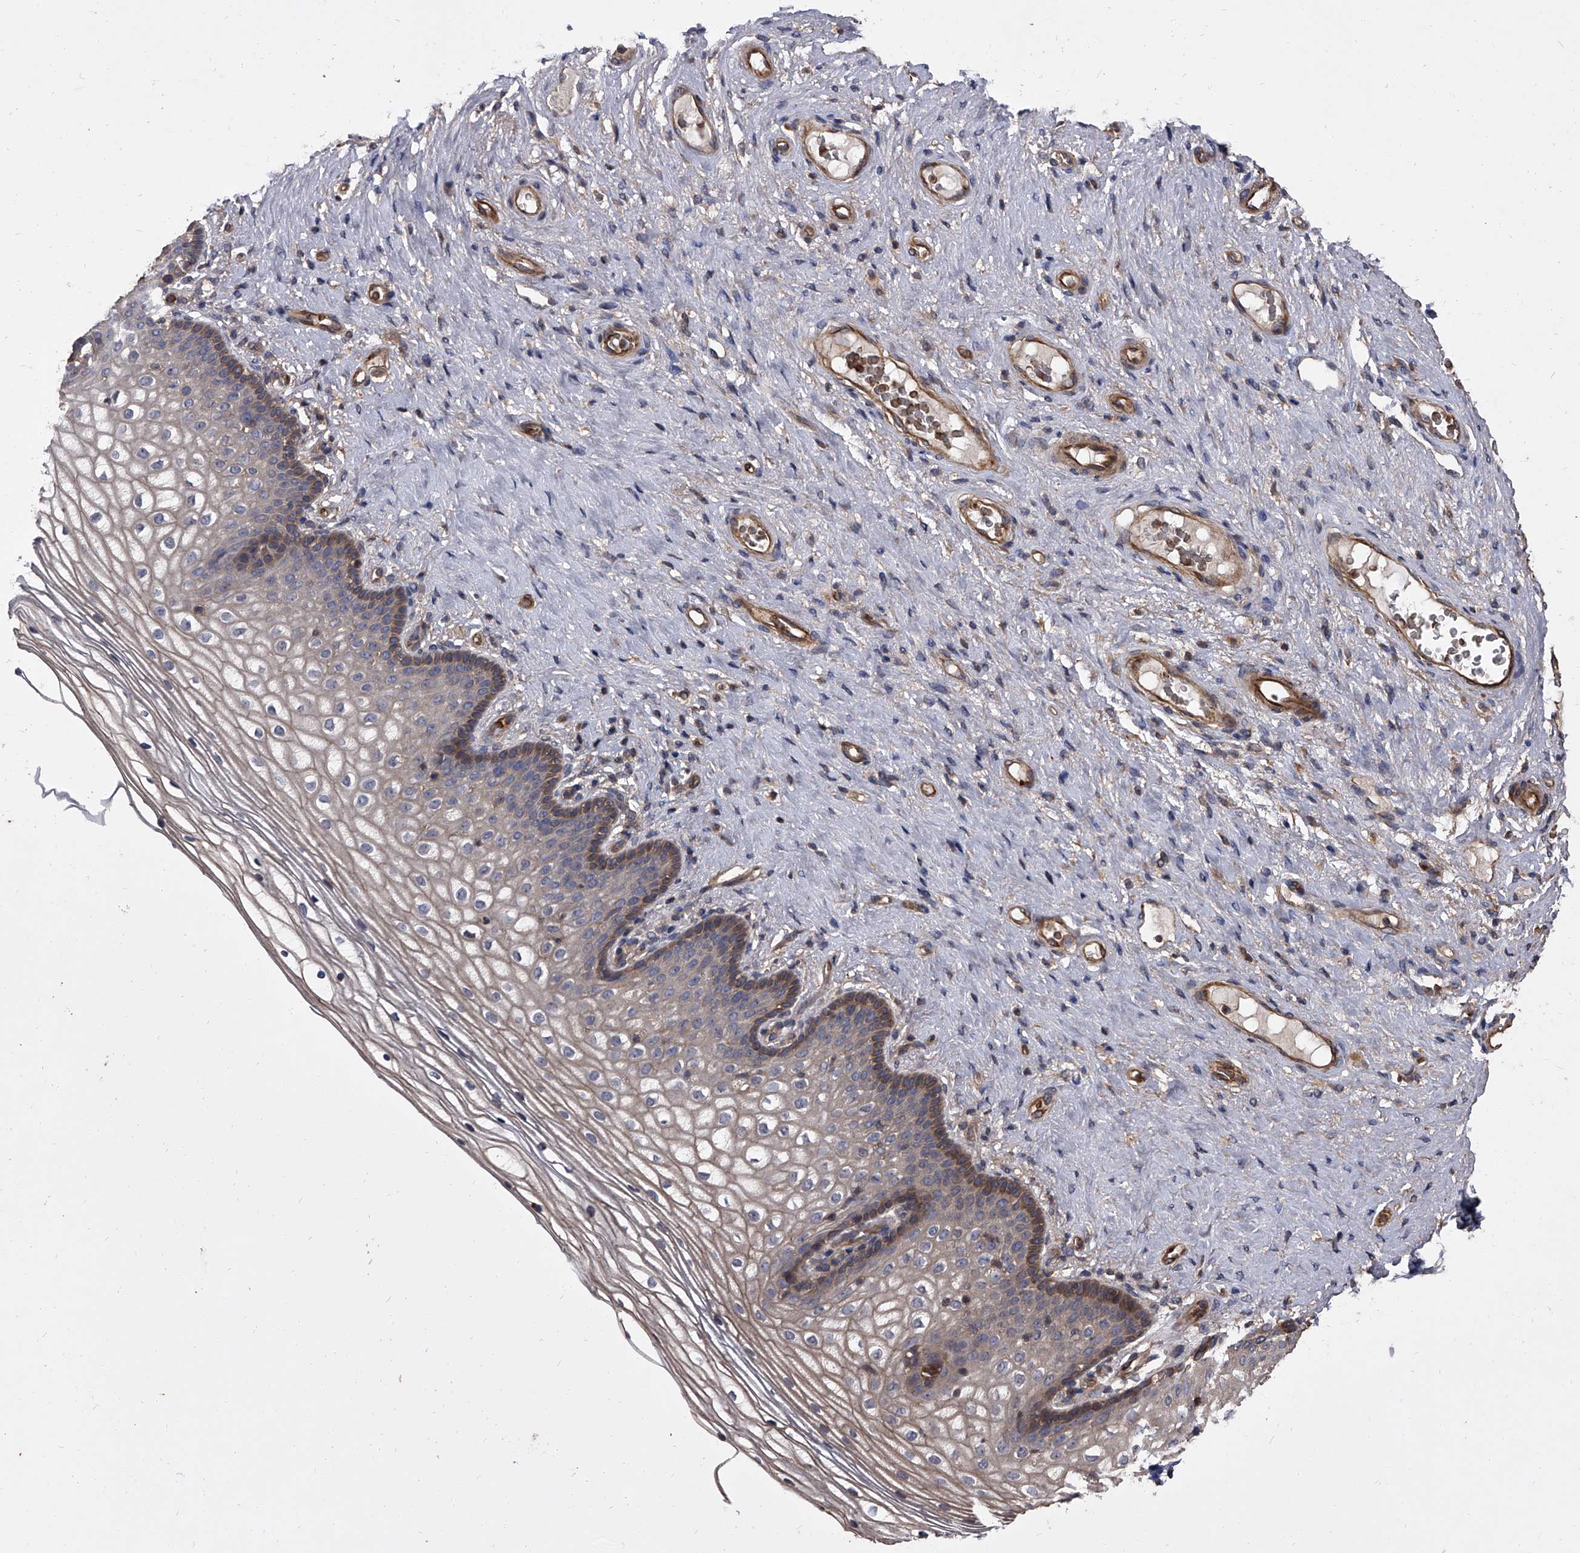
{"staining": {"intensity": "weak", "quantity": "<25%", "location": "cytoplasmic/membranous"}, "tissue": "vagina", "cell_type": "Squamous epithelial cells", "image_type": "normal", "snomed": [{"axis": "morphology", "description": "Normal tissue, NOS"}, {"axis": "topography", "description": "Vagina"}], "caption": "High power microscopy photomicrograph of an immunohistochemistry (IHC) photomicrograph of unremarkable vagina, revealing no significant expression in squamous epithelial cells. The staining was performed using DAB to visualize the protein expression in brown, while the nuclei were stained in blue with hematoxylin (Magnification: 20x).", "gene": "STK36", "patient": {"sex": "female", "age": 60}}